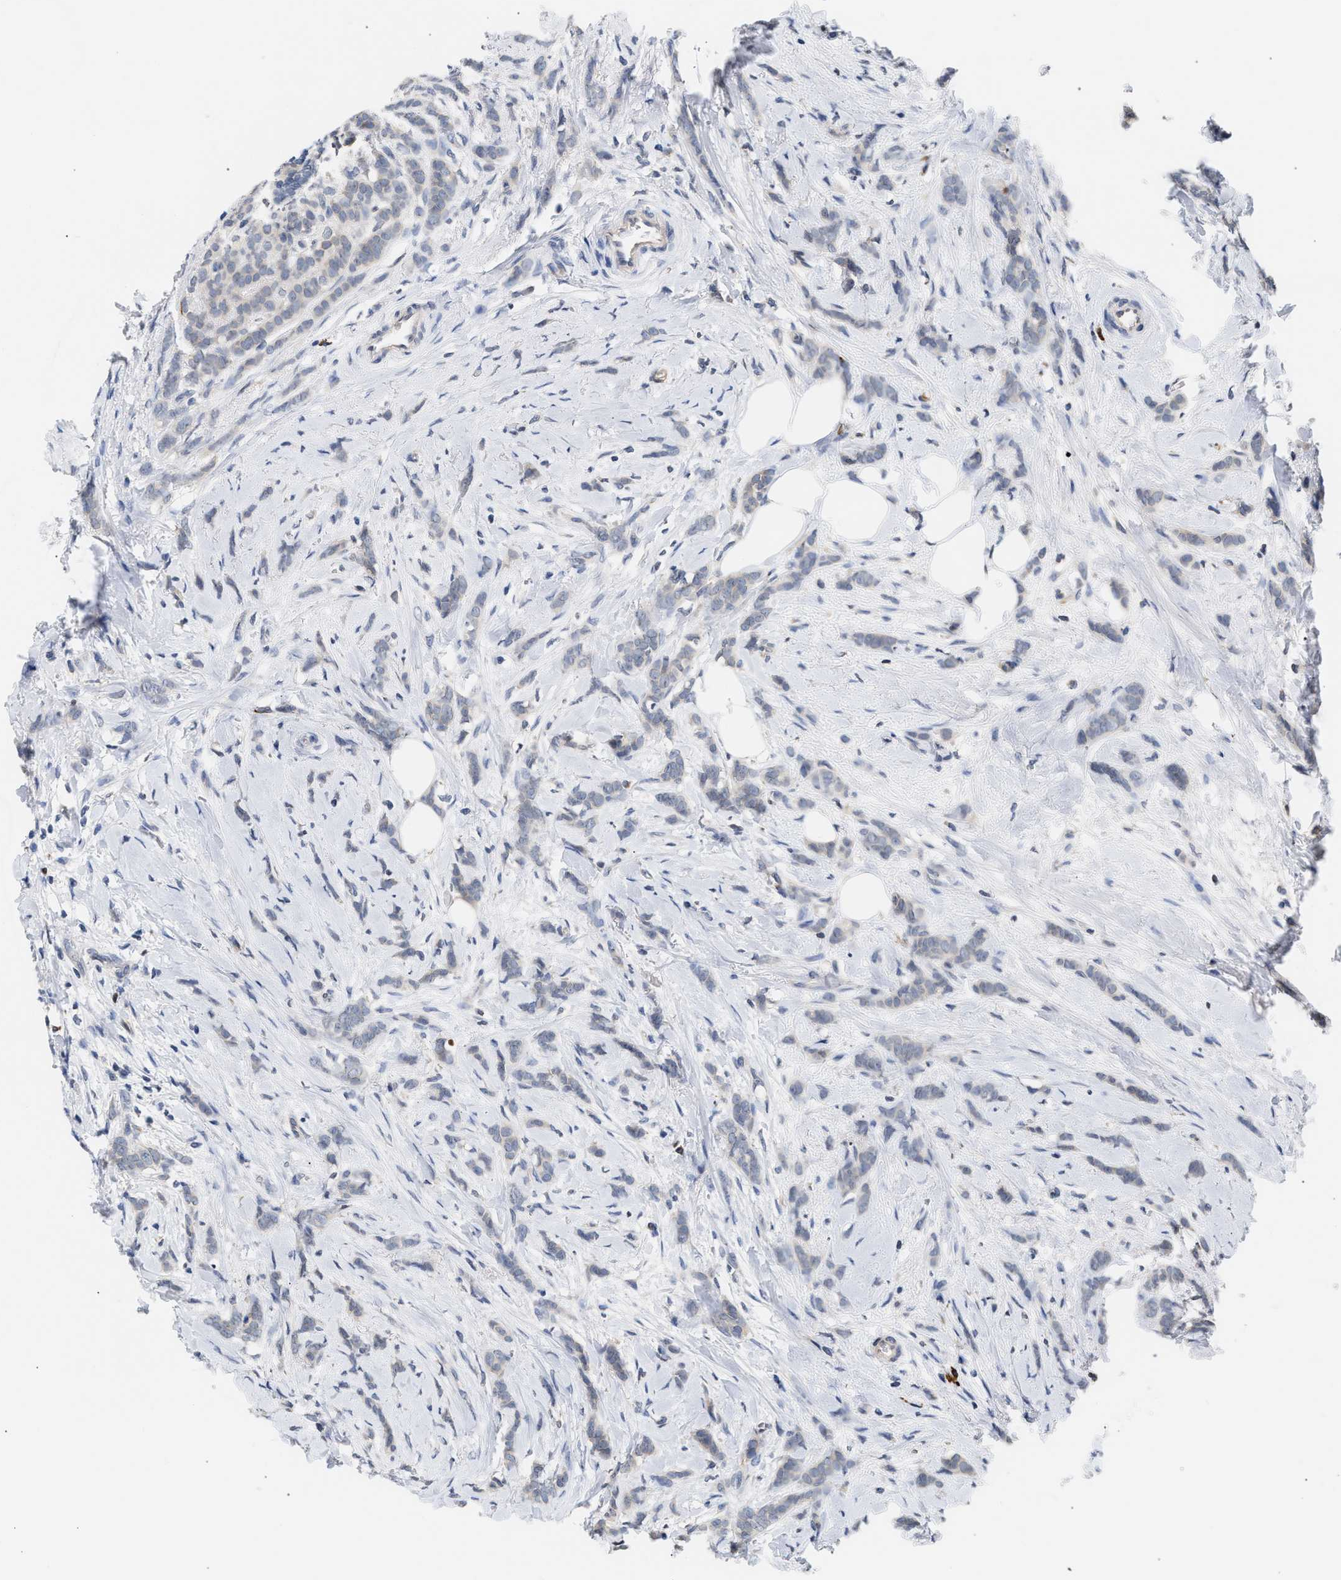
{"staining": {"intensity": "negative", "quantity": "none", "location": "none"}, "tissue": "breast cancer", "cell_type": "Tumor cells", "image_type": "cancer", "snomed": [{"axis": "morphology", "description": "Lobular carcinoma, in situ"}, {"axis": "morphology", "description": "Lobular carcinoma"}, {"axis": "topography", "description": "Breast"}], "caption": "High magnification brightfield microscopy of lobular carcinoma (breast) stained with DAB (3,3'-diaminobenzidine) (brown) and counterstained with hematoxylin (blue): tumor cells show no significant positivity.", "gene": "NUP62", "patient": {"sex": "female", "age": 41}}